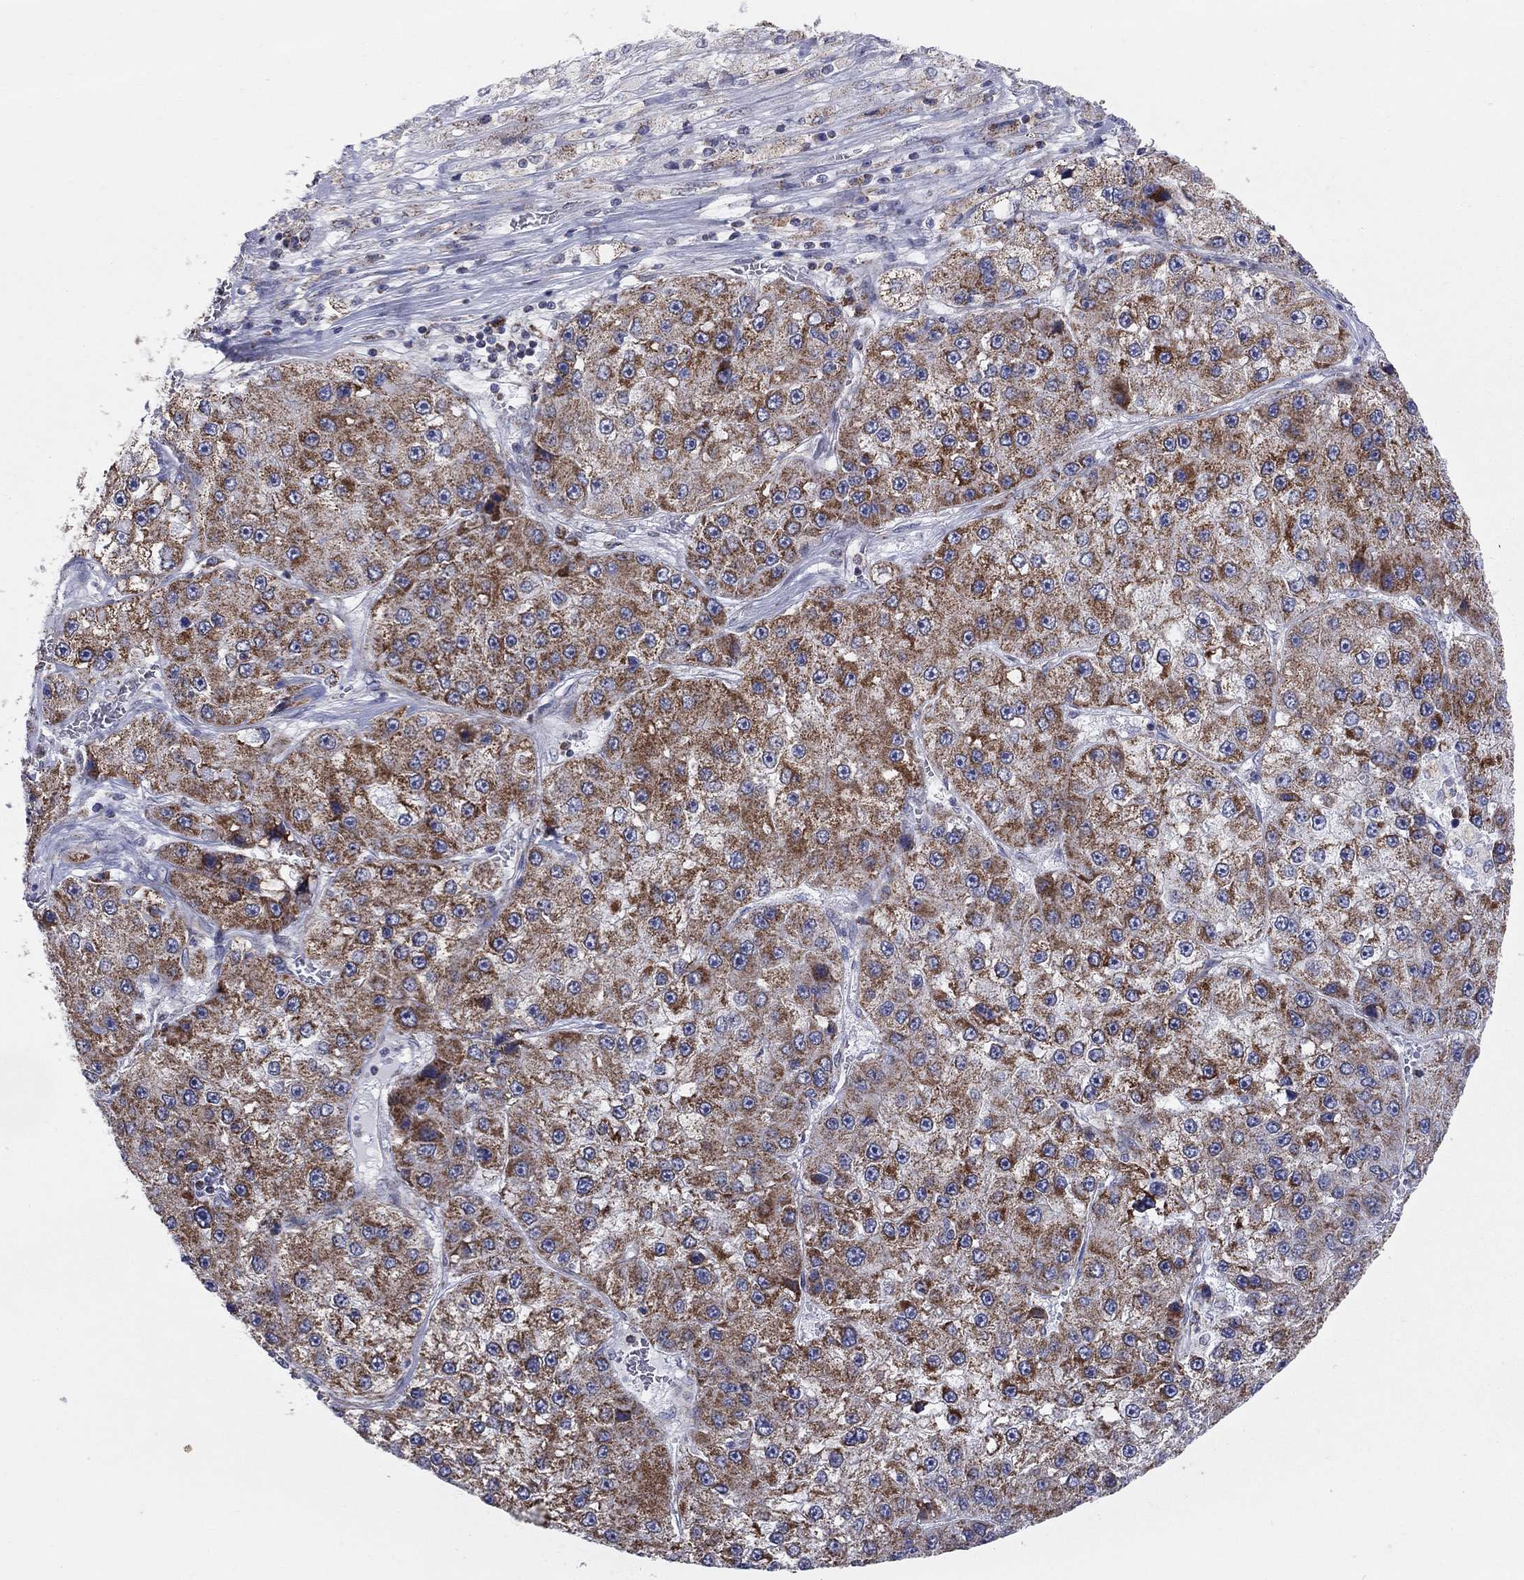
{"staining": {"intensity": "strong", "quantity": ">75%", "location": "cytoplasmic/membranous"}, "tissue": "liver cancer", "cell_type": "Tumor cells", "image_type": "cancer", "snomed": [{"axis": "morphology", "description": "Carcinoma, Hepatocellular, NOS"}, {"axis": "topography", "description": "Liver"}], "caption": "Tumor cells exhibit high levels of strong cytoplasmic/membranous staining in about >75% of cells in human hepatocellular carcinoma (liver).", "gene": "KISS1R", "patient": {"sex": "female", "age": 73}}